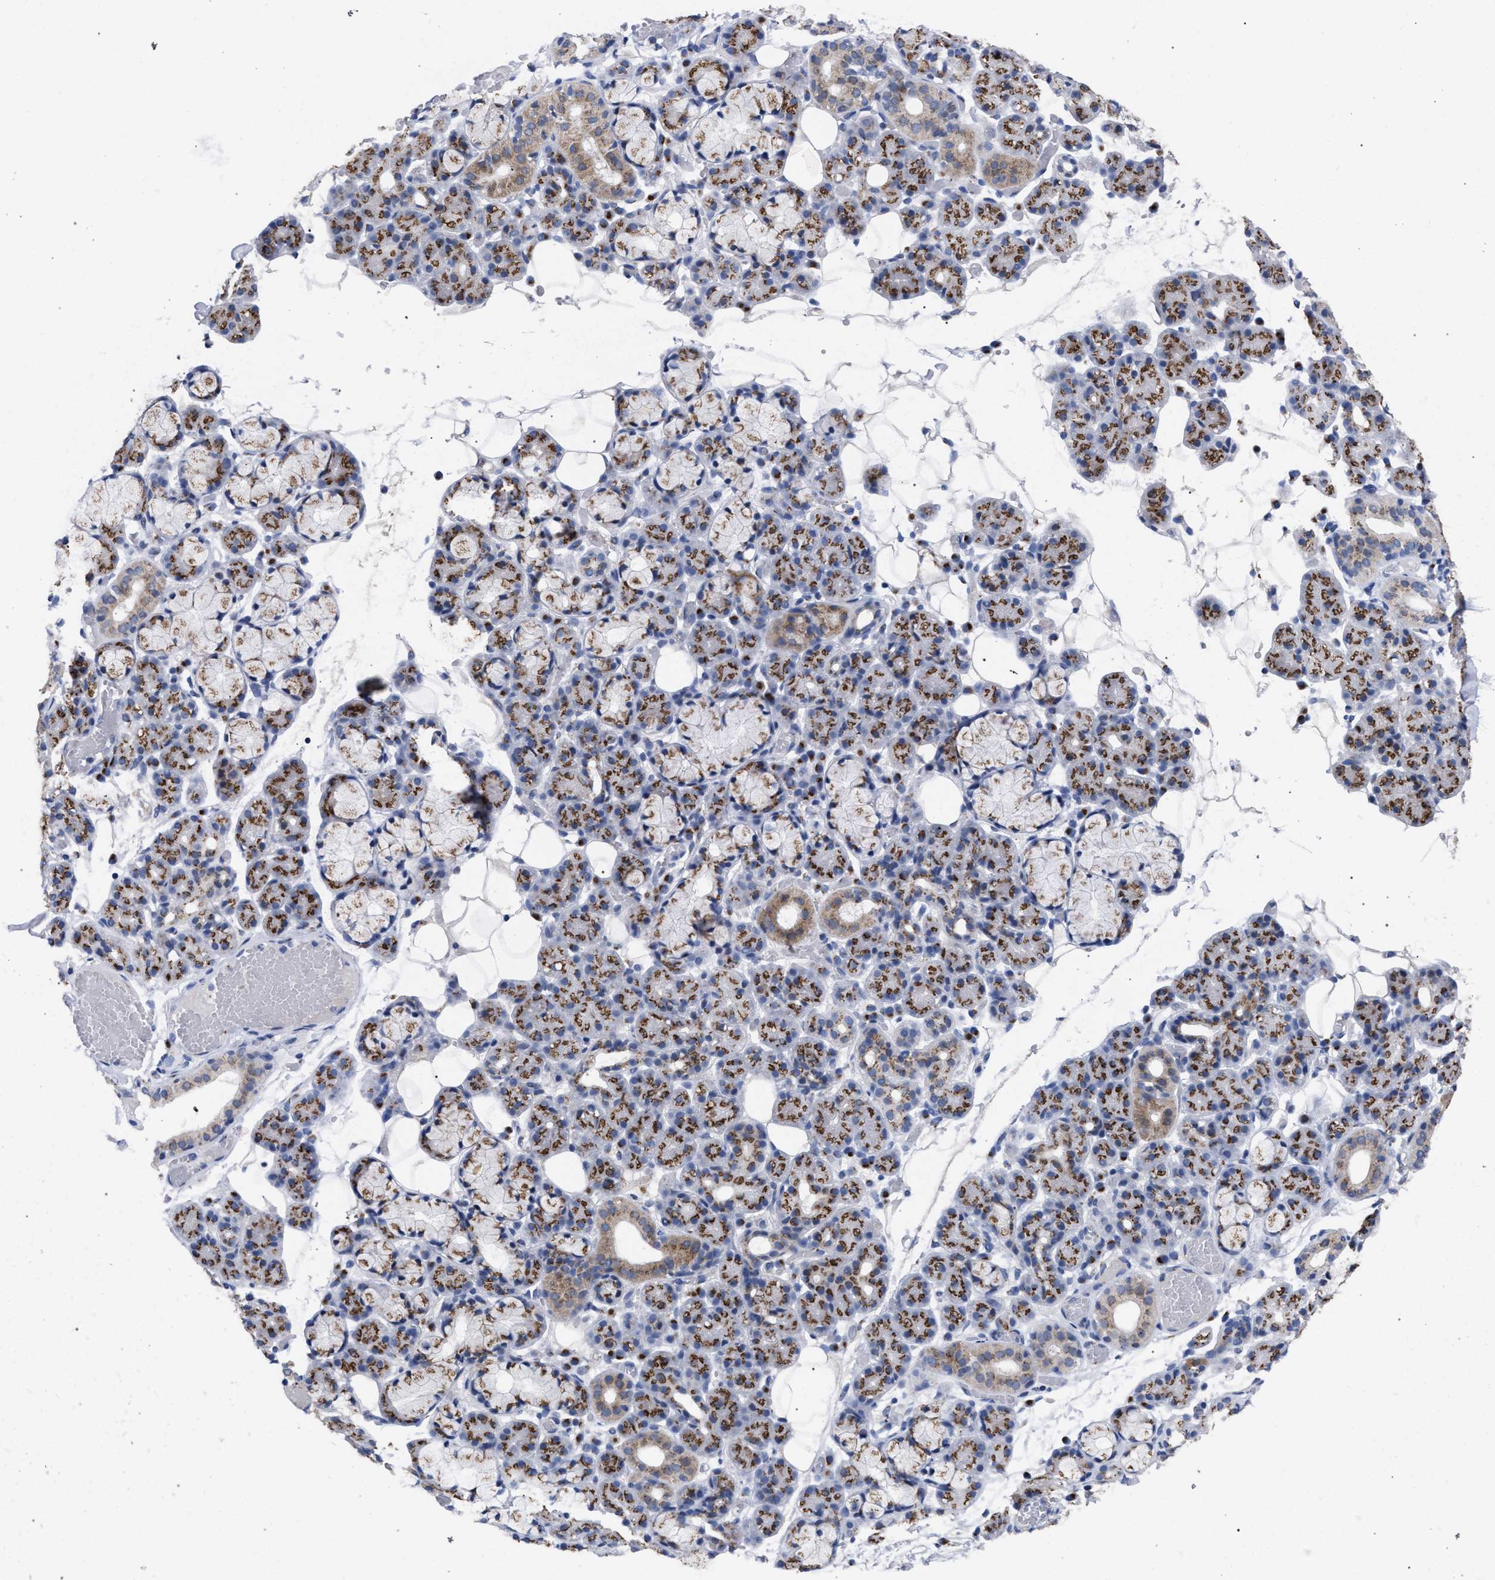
{"staining": {"intensity": "moderate", "quantity": ">75%", "location": "cytoplasmic/membranous"}, "tissue": "salivary gland", "cell_type": "Glandular cells", "image_type": "normal", "snomed": [{"axis": "morphology", "description": "Normal tissue, NOS"}, {"axis": "topography", "description": "Salivary gland"}], "caption": "Glandular cells exhibit moderate cytoplasmic/membranous staining in approximately >75% of cells in benign salivary gland. The protein is stained brown, and the nuclei are stained in blue (DAB (3,3'-diaminobenzidine) IHC with brightfield microscopy, high magnification).", "gene": "GOLGA2", "patient": {"sex": "male", "age": 63}}